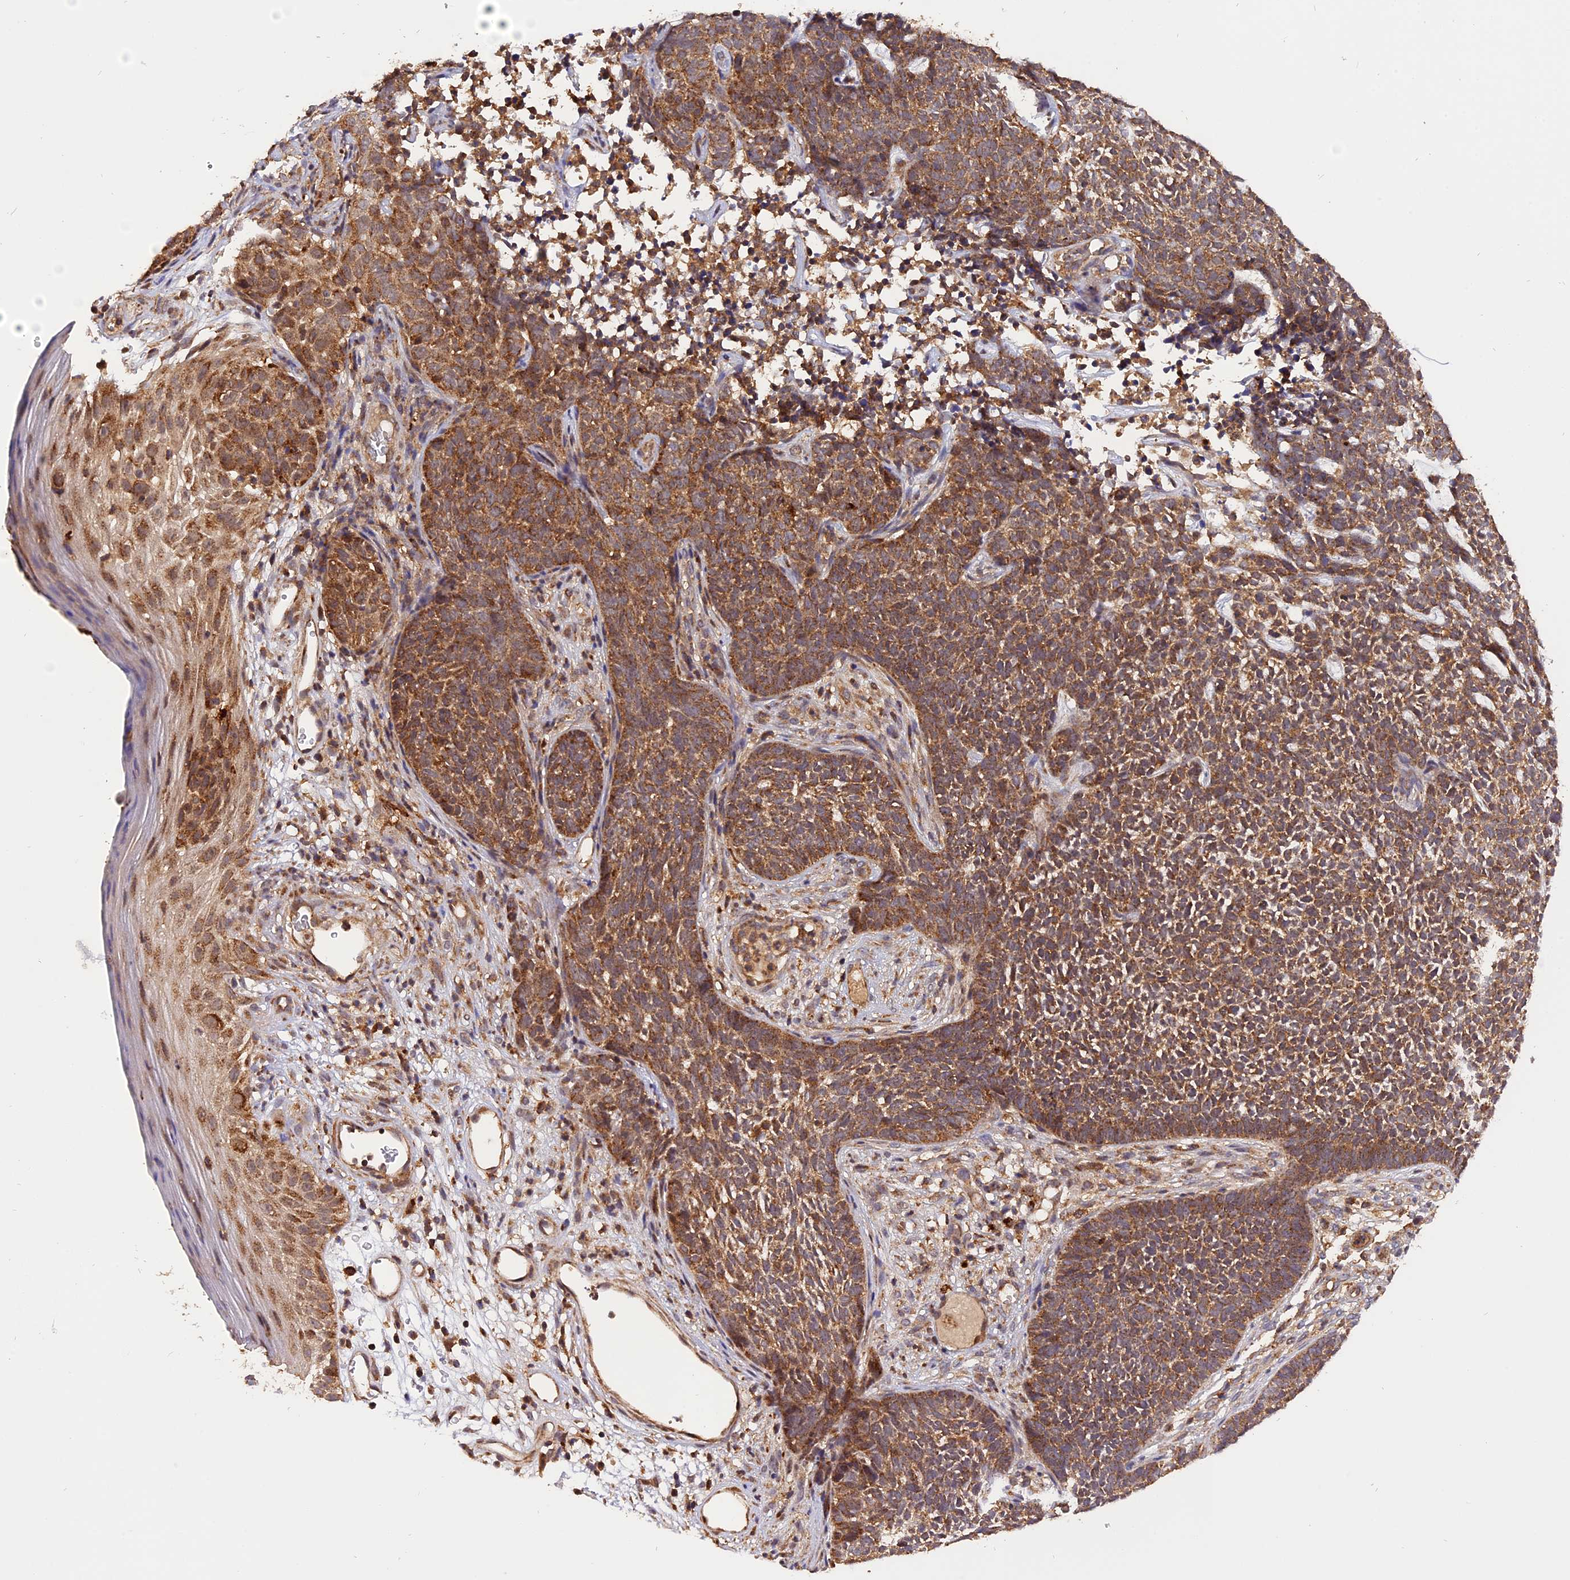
{"staining": {"intensity": "moderate", "quantity": ">75%", "location": "cytoplasmic/membranous"}, "tissue": "skin cancer", "cell_type": "Tumor cells", "image_type": "cancer", "snomed": [{"axis": "morphology", "description": "Basal cell carcinoma"}, {"axis": "topography", "description": "Skin"}], "caption": "Immunohistochemical staining of human skin cancer exhibits medium levels of moderate cytoplasmic/membranous protein staining in approximately >75% of tumor cells.", "gene": "PEX3", "patient": {"sex": "female", "age": 84}}